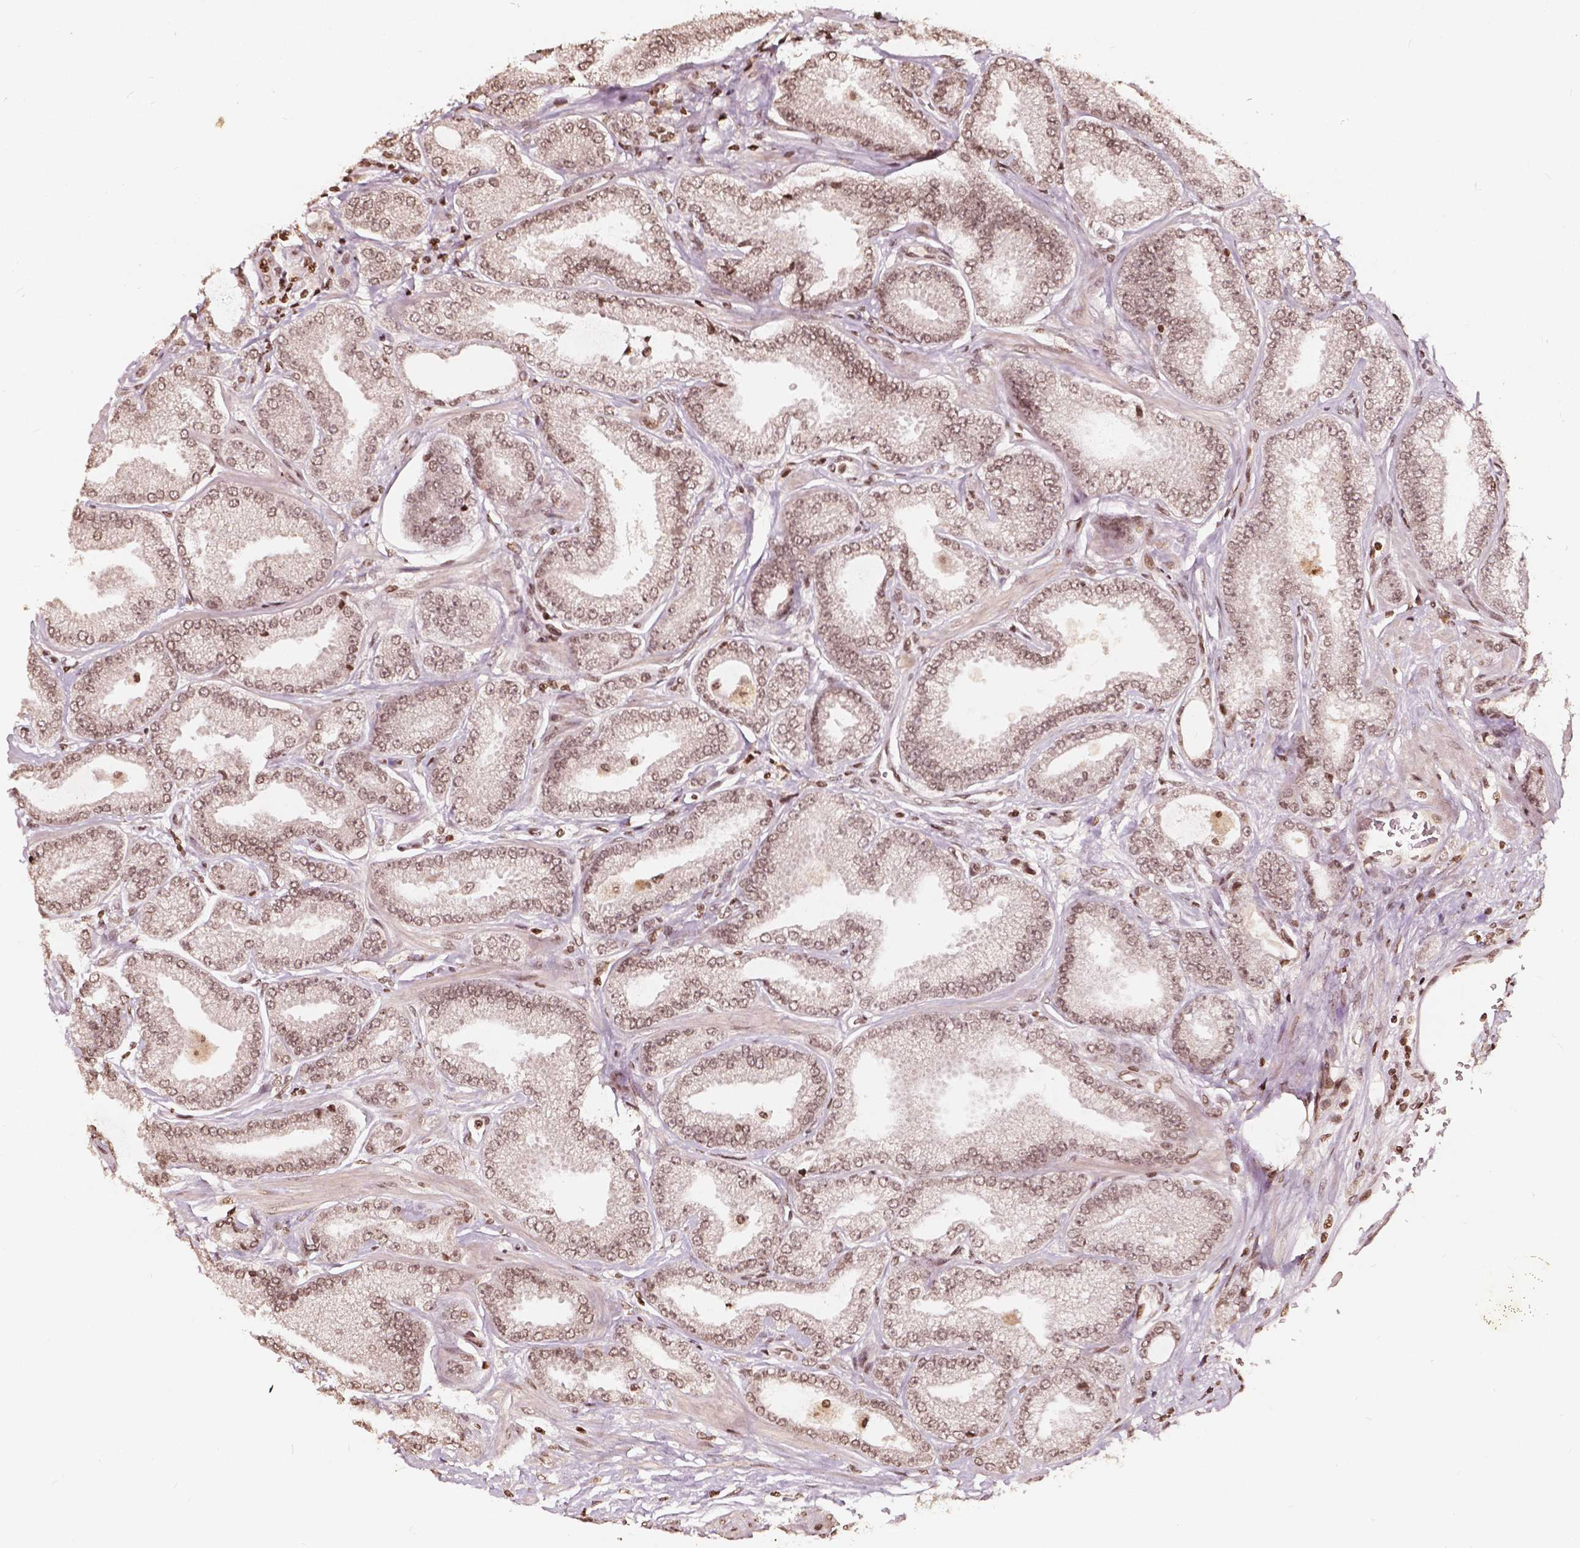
{"staining": {"intensity": "weak", "quantity": ">75%", "location": "nuclear"}, "tissue": "prostate cancer", "cell_type": "Tumor cells", "image_type": "cancer", "snomed": [{"axis": "morphology", "description": "Adenocarcinoma, Low grade"}, {"axis": "topography", "description": "Prostate"}], "caption": "IHC (DAB (3,3'-diaminobenzidine)) staining of human prostate cancer (adenocarcinoma (low-grade)) demonstrates weak nuclear protein staining in approximately >75% of tumor cells.", "gene": "H3C14", "patient": {"sex": "male", "age": 55}}